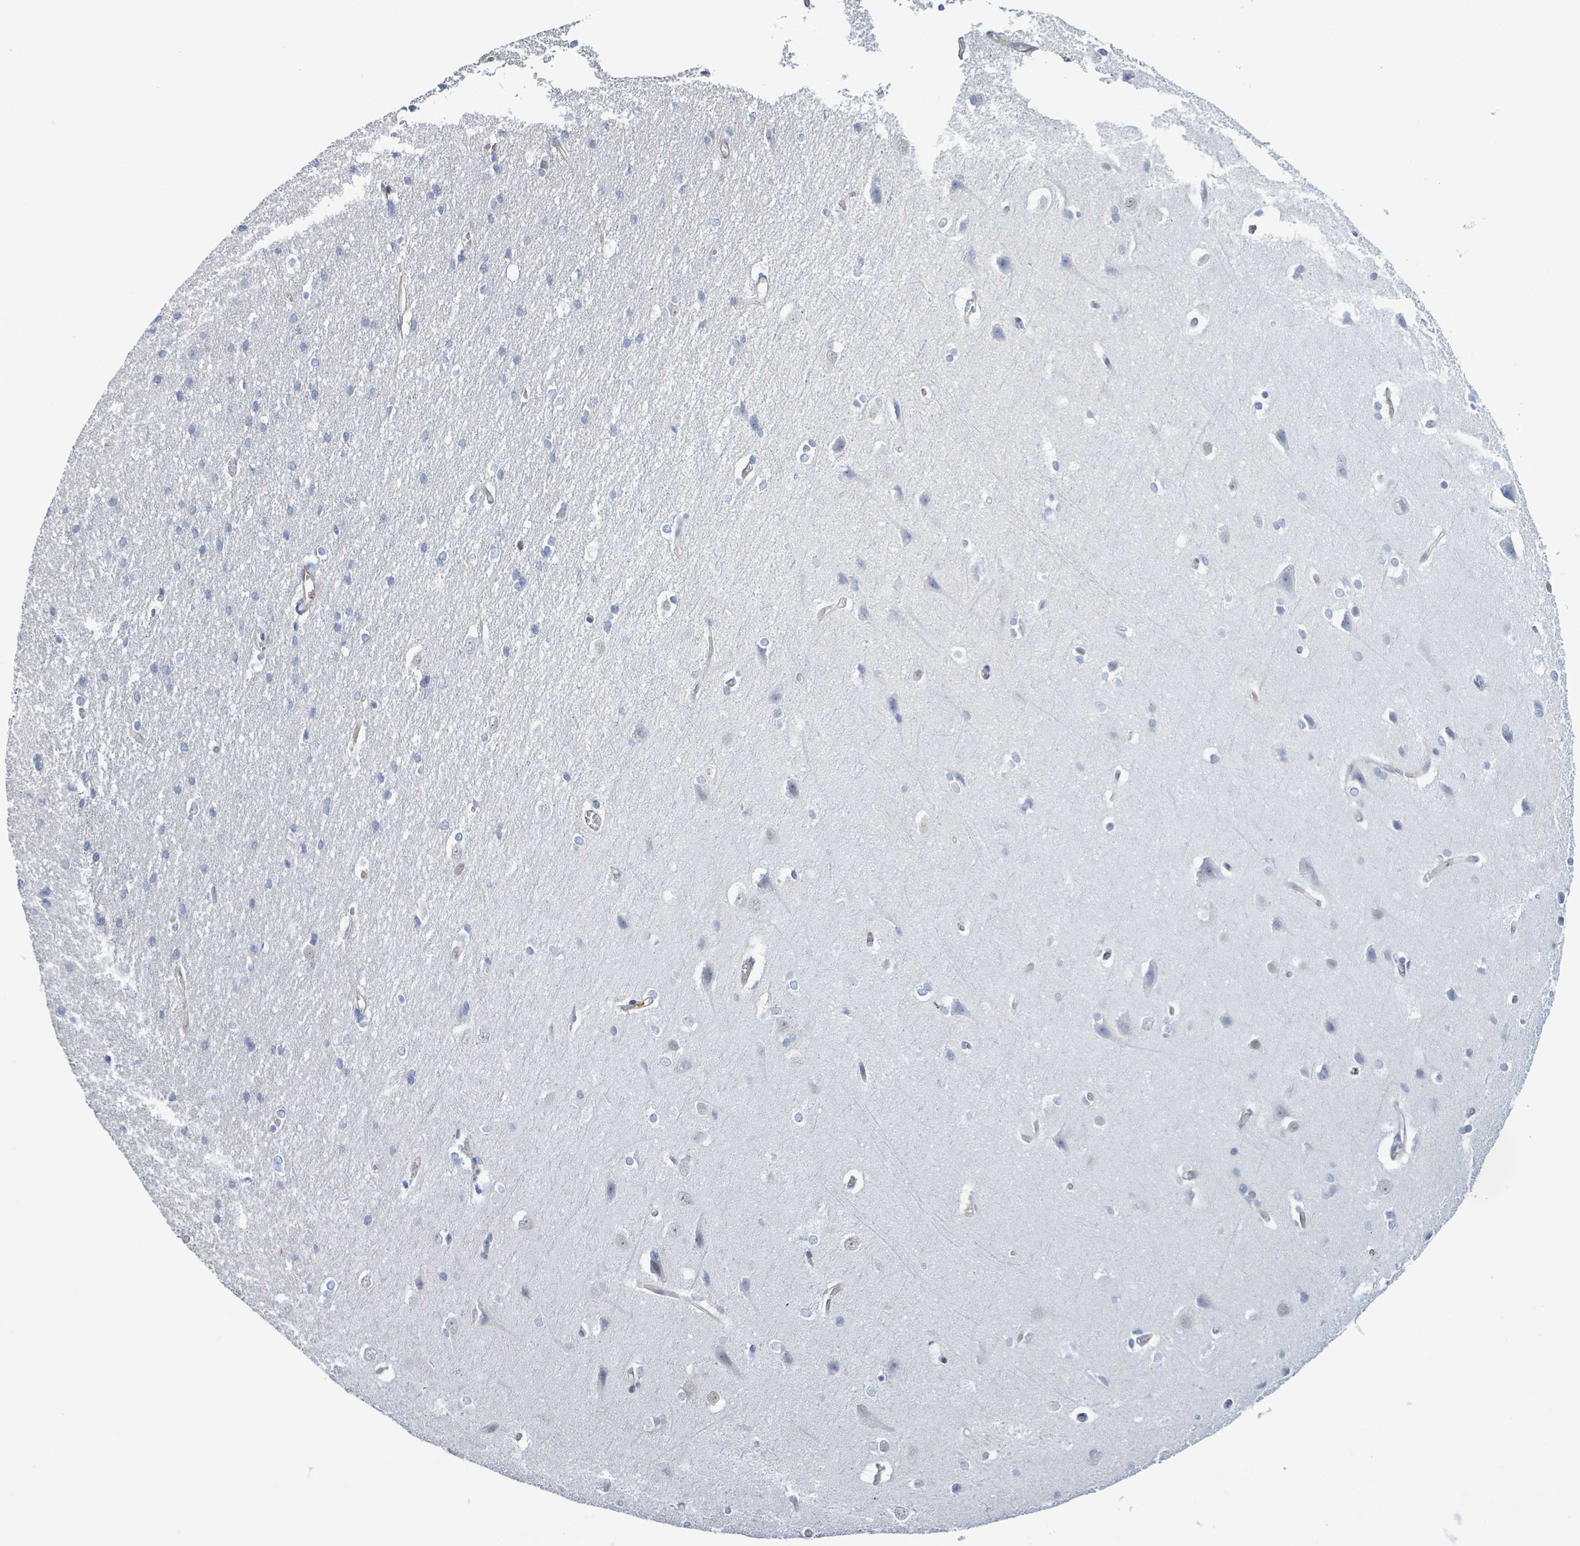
{"staining": {"intensity": "negative", "quantity": "none", "location": "none"}, "tissue": "cerebral cortex", "cell_type": "Endothelial cells", "image_type": "normal", "snomed": [{"axis": "morphology", "description": "Normal tissue, NOS"}, {"axis": "topography", "description": "Cerebral cortex"}], "caption": "A photomicrograph of human cerebral cortex is negative for staining in endothelial cells. (Brightfield microscopy of DAB (3,3'-diaminobenzidine) immunohistochemistry at high magnification).", "gene": "DMRTC1B", "patient": {"sex": "male", "age": 37}}